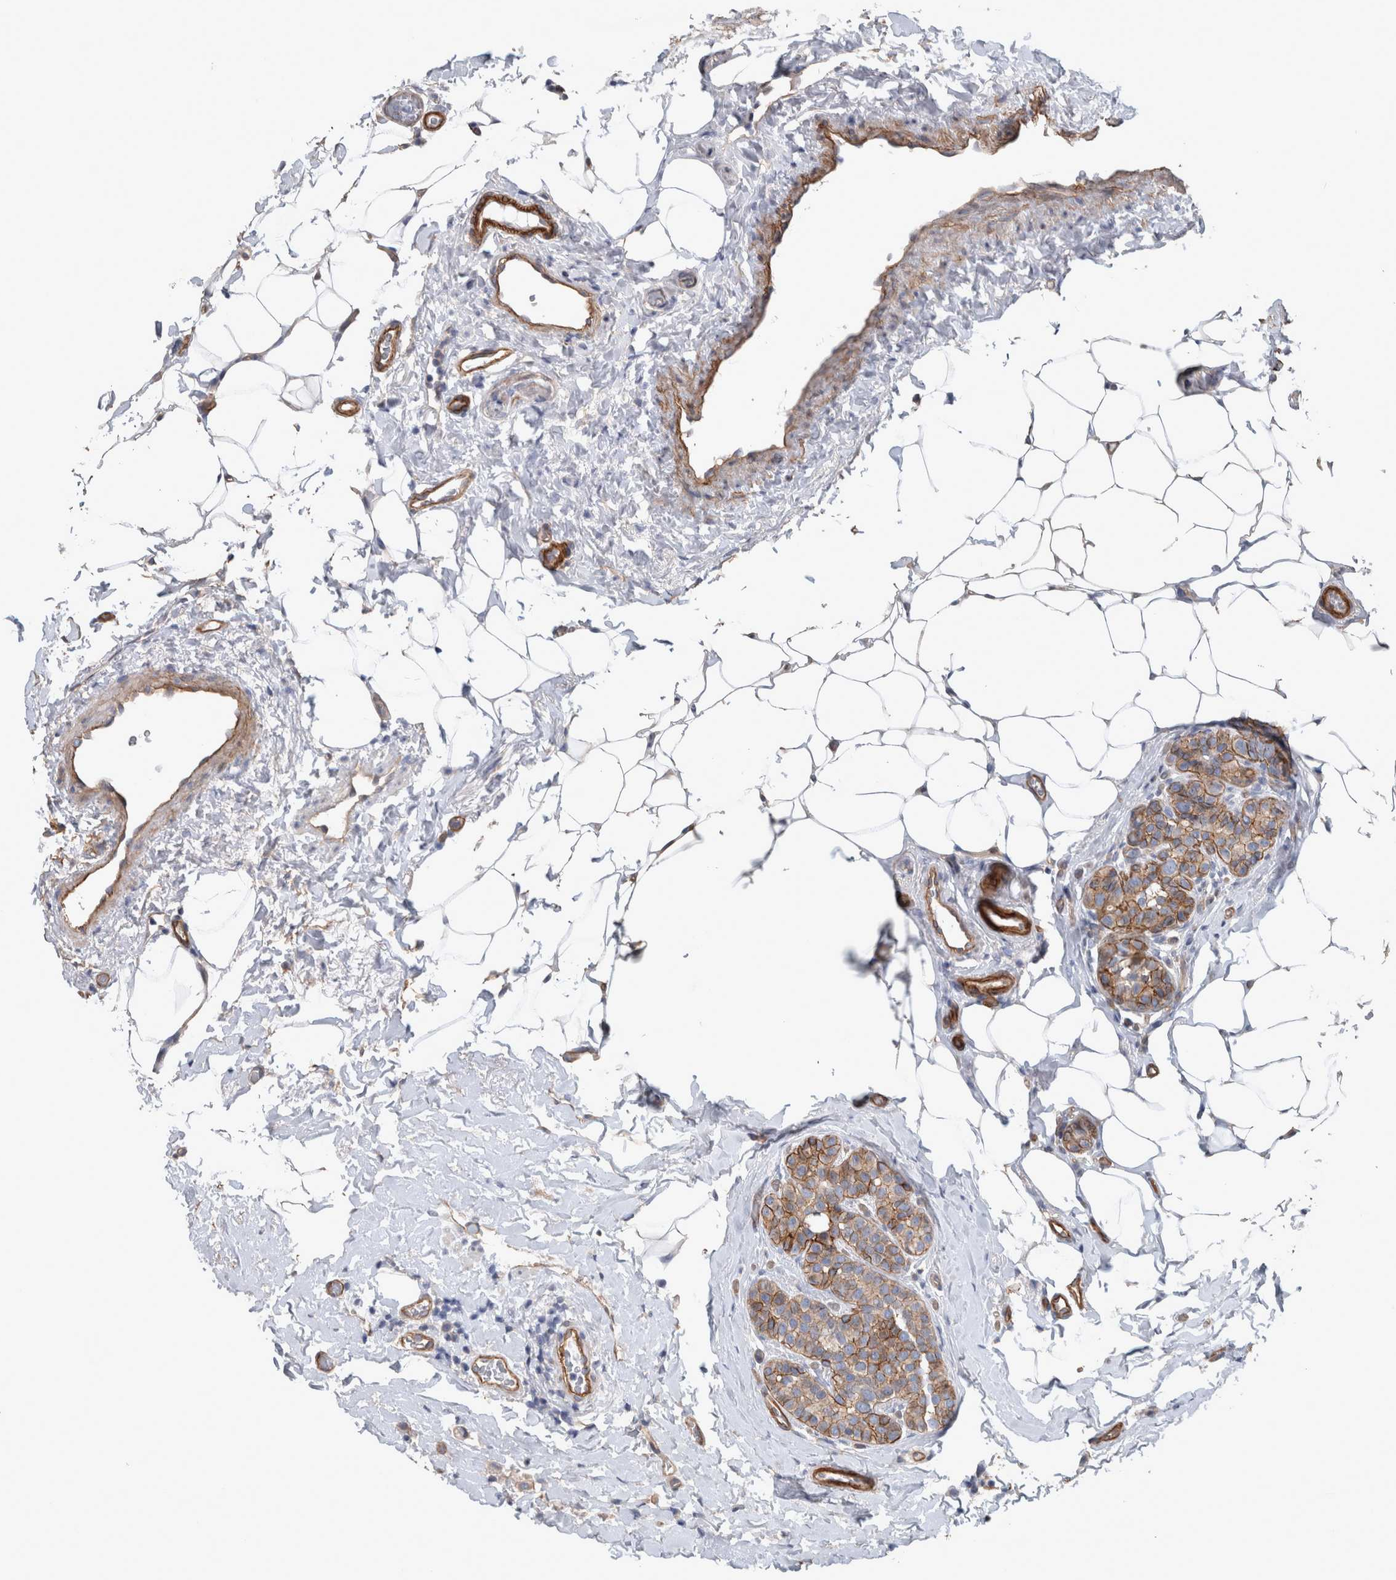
{"staining": {"intensity": "moderate", "quantity": ">75%", "location": "cytoplasmic/membranous"}, "tissue": "breast cancer", "cell_type": "Tumor cells", "image_type": "cancer", "snomed": [{"axis": "morphology", "description": "Lobular carcinoma"}, {"axis": "topography", "description": "Breast"}], "caption": "Brown immunohistochemical staining in breast cancer demonstrates moderate cytoplasmic/membranous expression in about >75% of tumor cells. The staining is performed using DAB brown chromogen to label protein expression. The nuclei are counter-stained blue using hematoxylin.", "gene": "BCAM", "patient": {"sex": "female", "age": 50}}